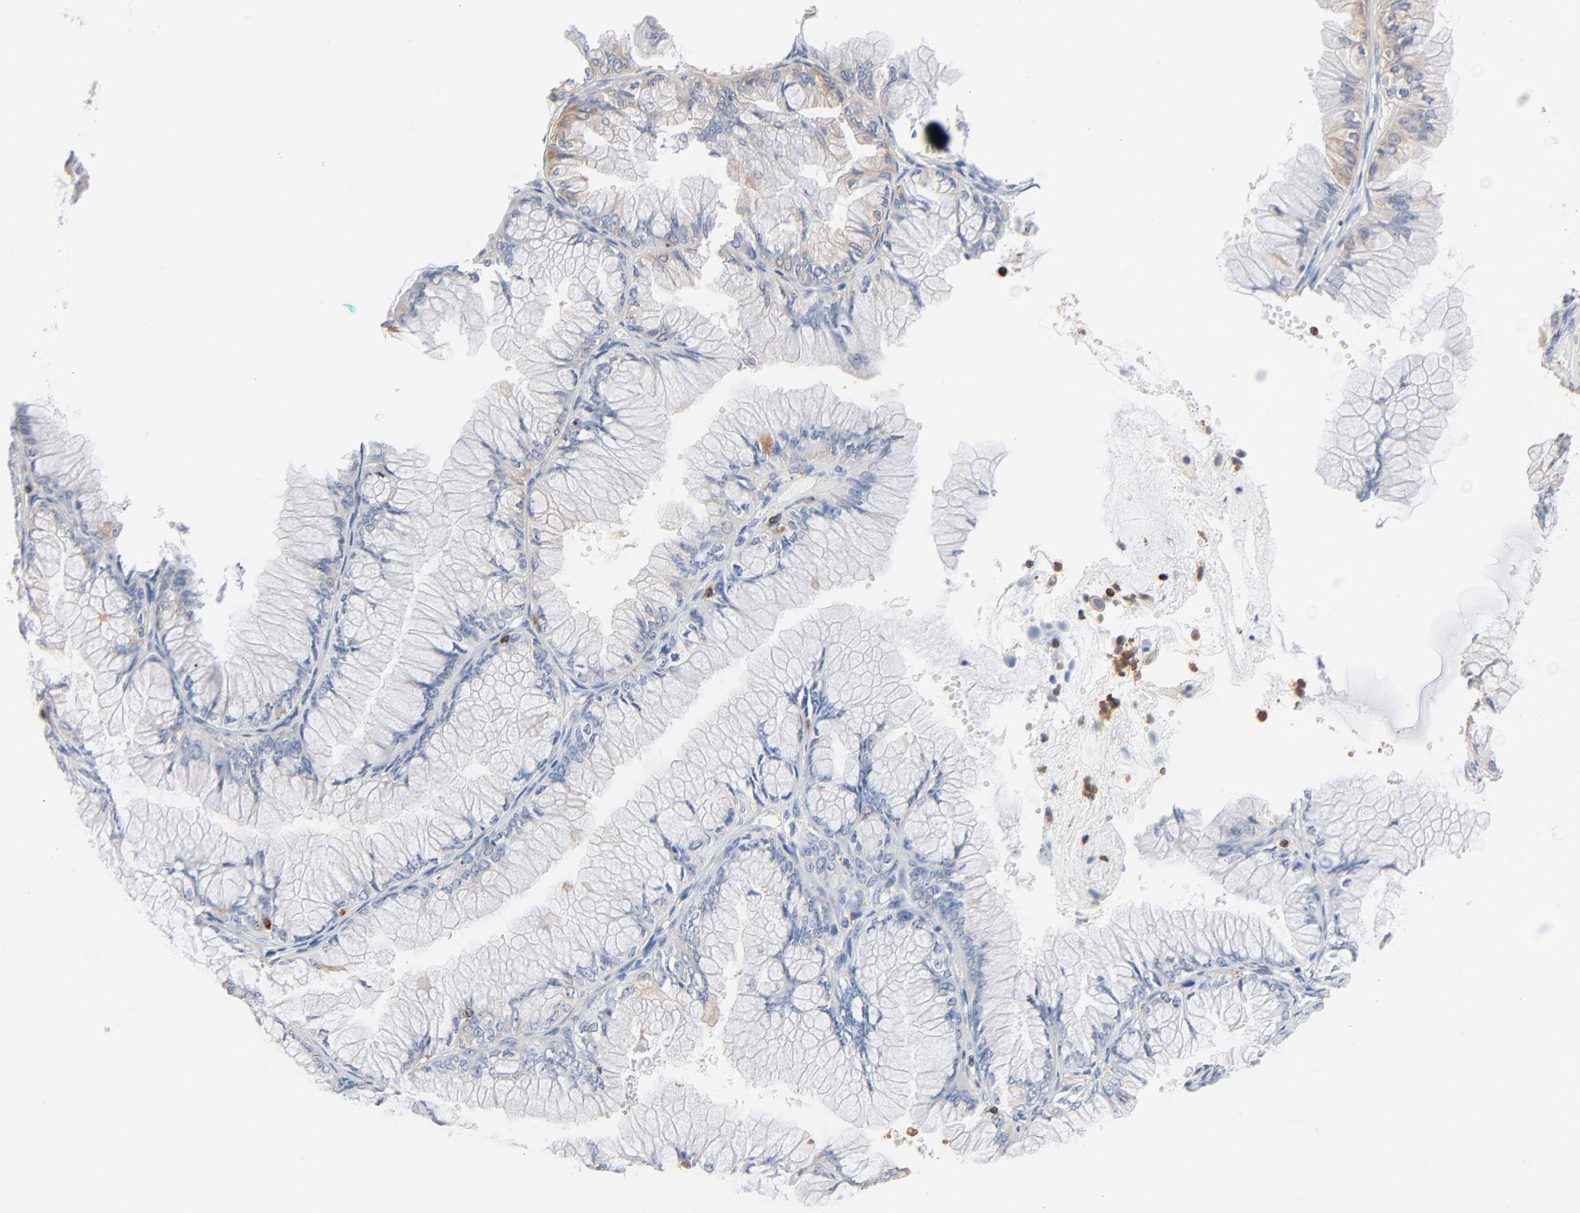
{"staining": {"intensity": "negative", "quantity": "none", "location": "none"}, "tissue": "ovarian cancer", "cell_type": "Tumor cells", "image_type": "cancer", "snomed": [{"axis": "morphology", "description": "Cystadenocarcinoma, mucinous, NOS"}, {"axis": "topography", "description": "Ovary"}], "caption": "This is an IHC micrograph of human ovarian cancer. There is no positivity in tumor cells.", "gene": "SH3KBP1", "patient": {"sex": "female", "age": 63}}